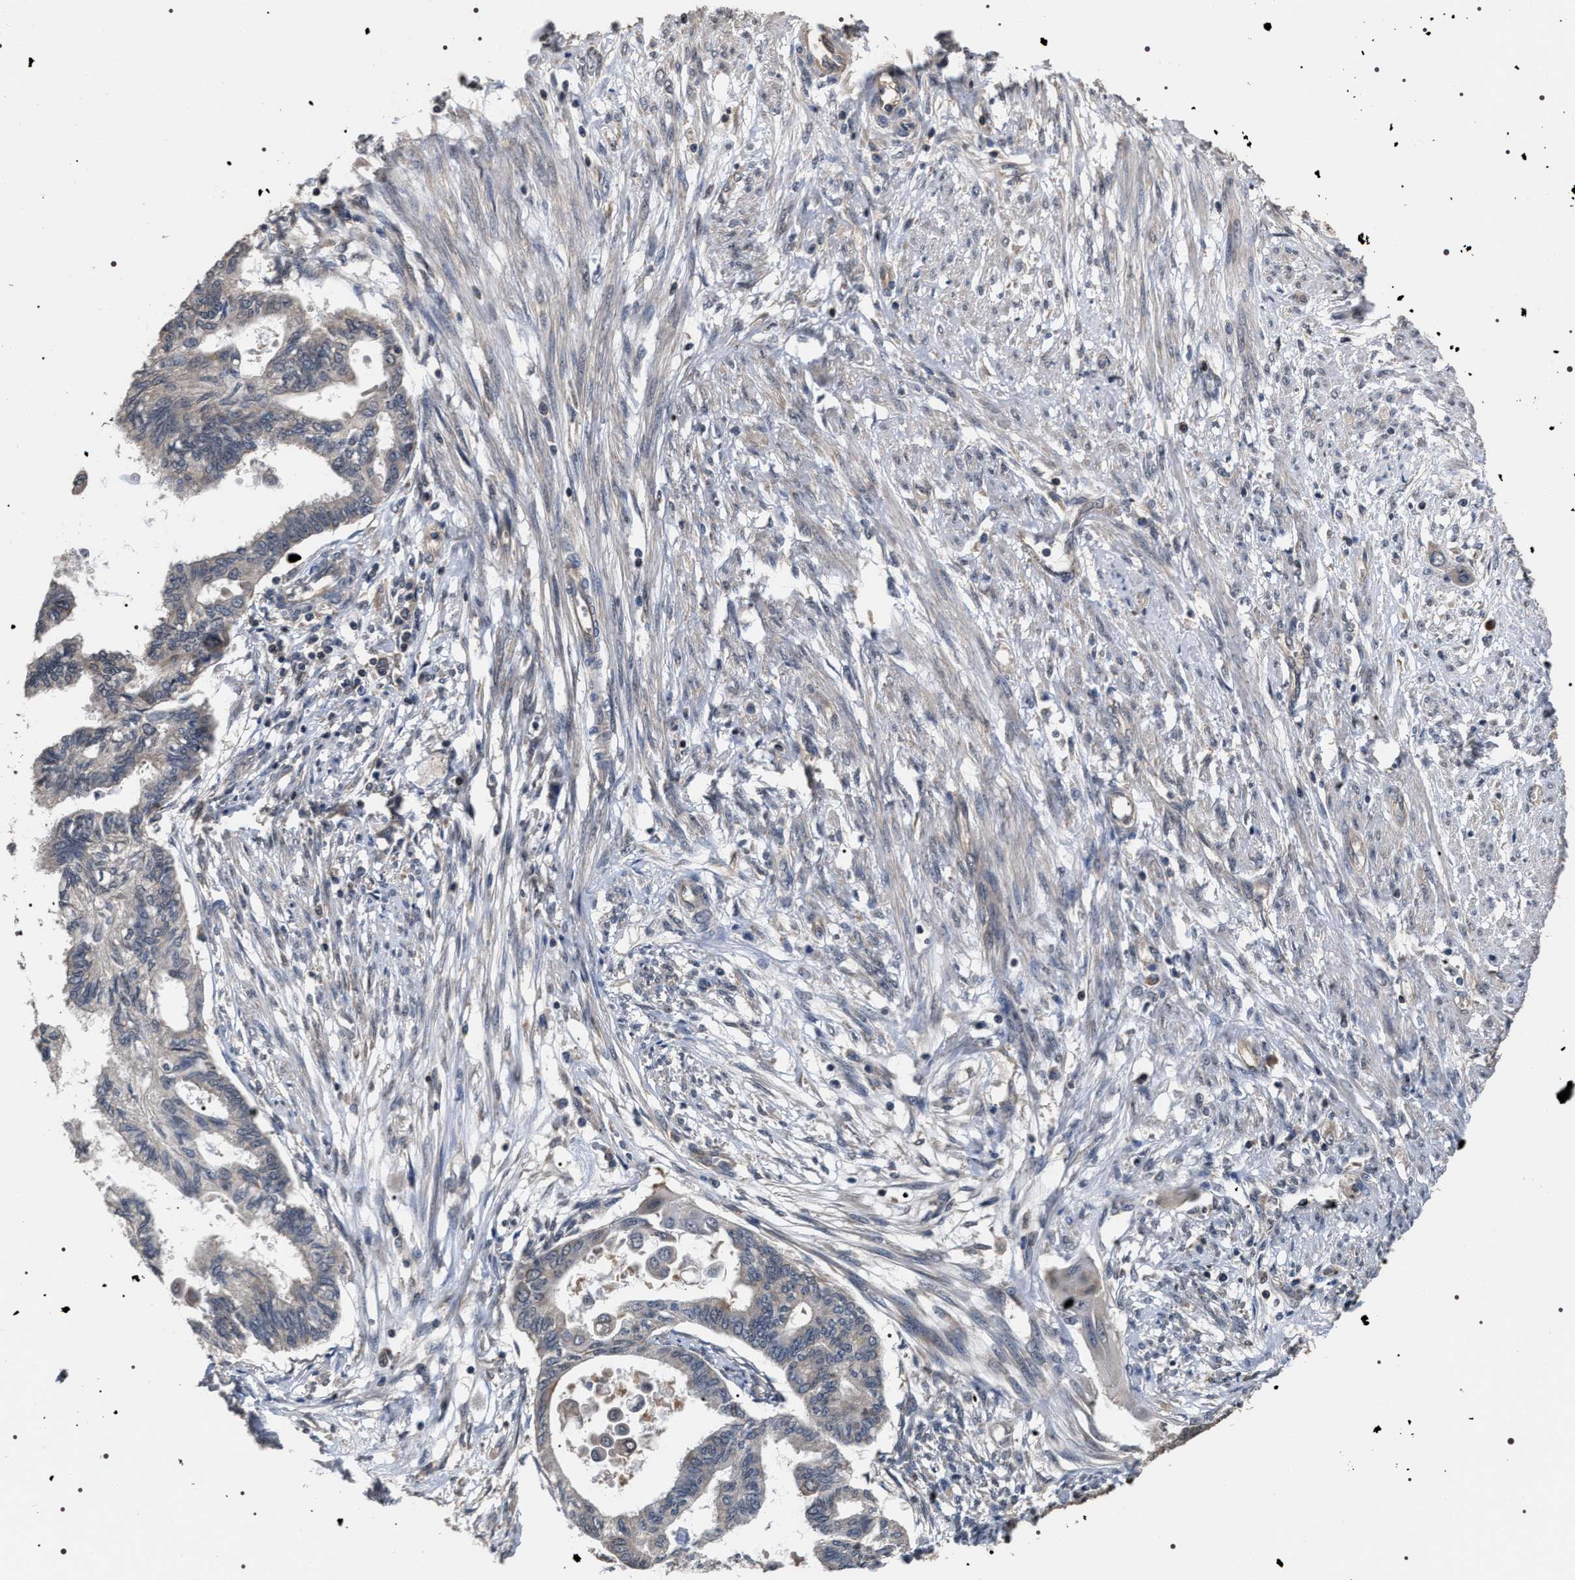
{"staining": {"intensity": "negative", "quantity": "none", "location": "none"}, "tissue": "cervical cancer", "cell_type": "Tumor cells", "image_type": "cancer", "snomed": [{"axis": "morphology", "description": "Normal tissue, NOS"}, {"axis": "morphology", "description": "Adenocarcinoma, NOS"}, {"axis": "topography", "description": "Cervix"}, {"axis": "topography", "description": "Endometrium"}], "caption": "High power microscopy image of an immunohistochemistry (IHC) micrograph of cervical cancer (adenocarcinoma), revealing no significant positivity in tumor cells.", "gene": "UPF3A", "patient": {"sex": "female", "age": 86}}